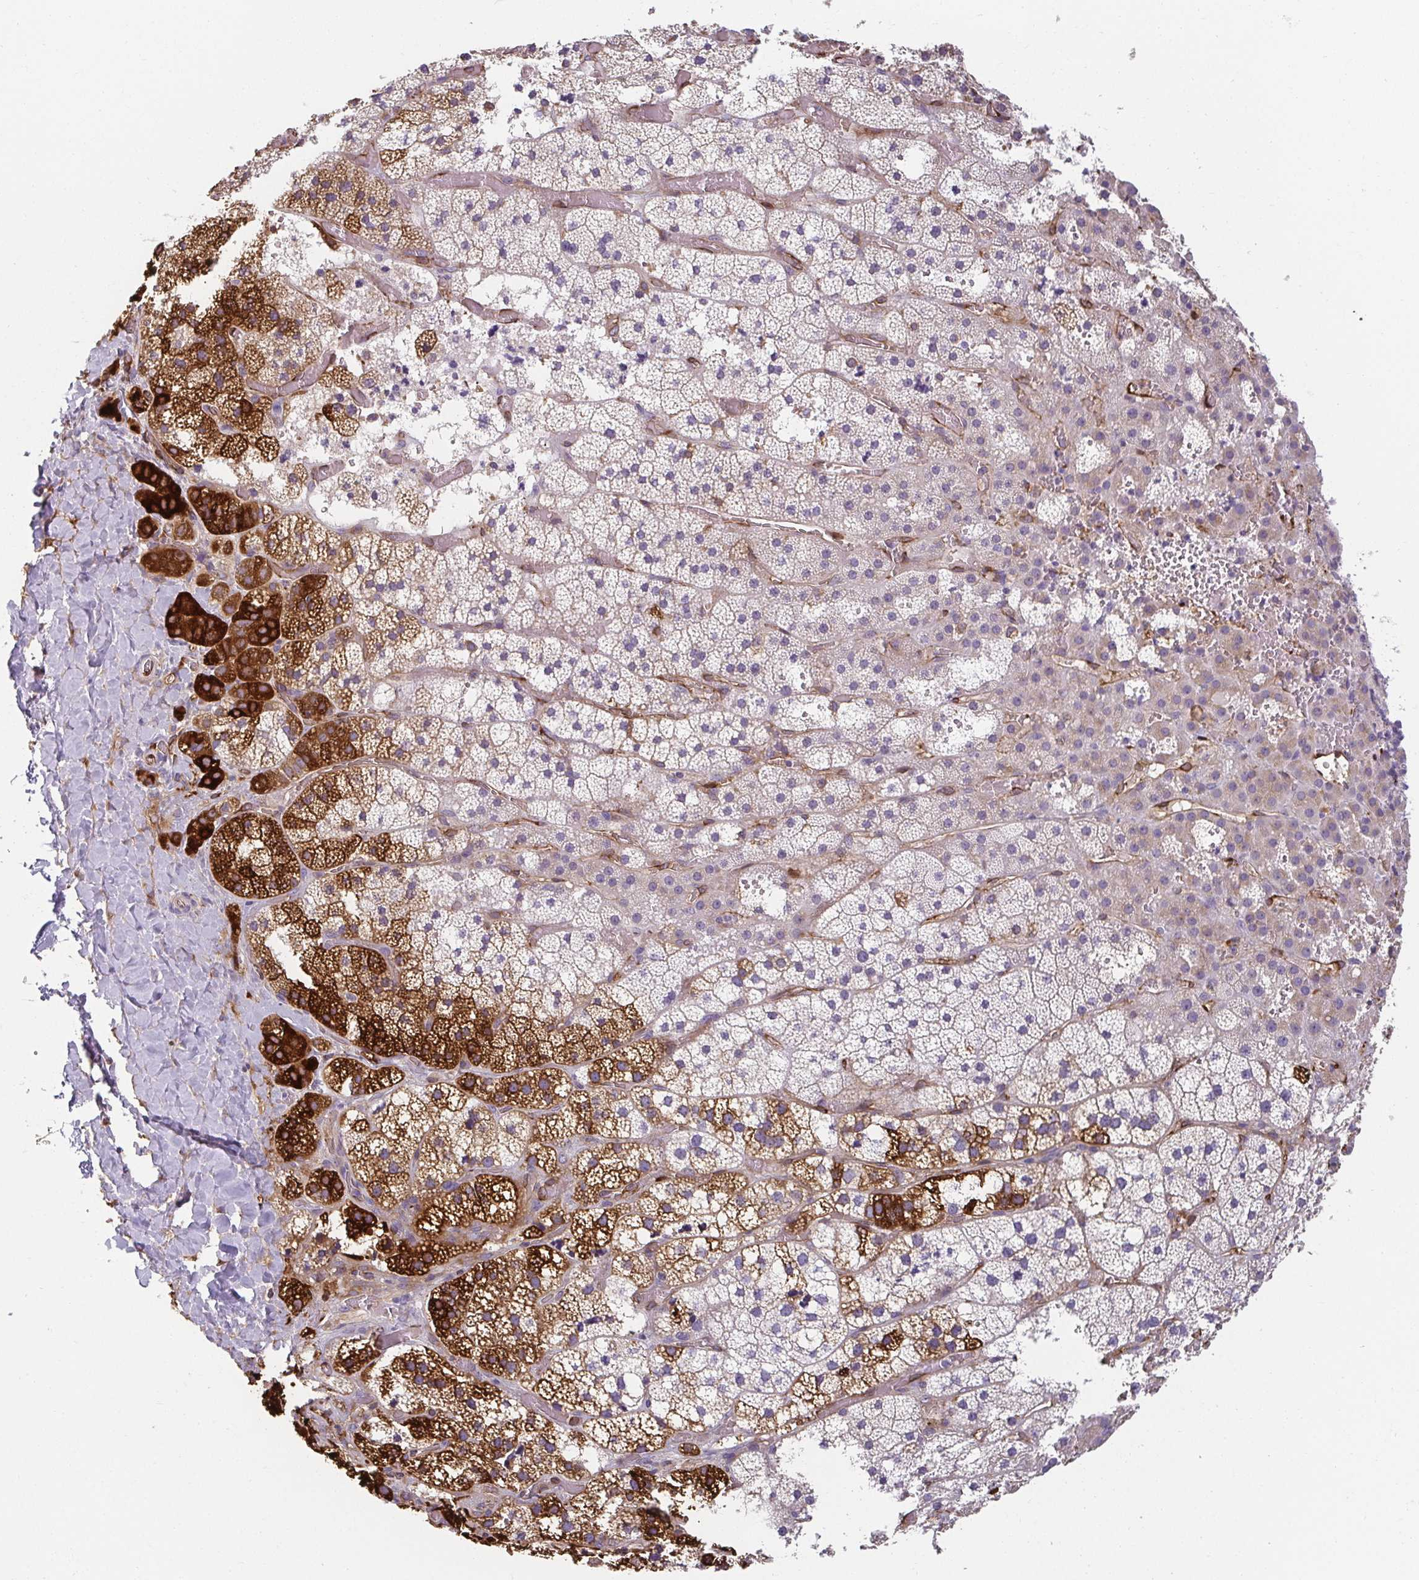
{"staining": {"intensity": "strong", "quantity": "<25%", "location": "cytoplasmic/membranous"}, "tissue": "adrenal gland", "cell_type": "Glandular cells", "image_type": "normal", "snomed": [{"axis": "morphology", "description": "Normal tissue, NOS"}, {"axis": "topography", "description": "Adrenal gland"}], "caption": "Immunohistochemistry (IHC) (DAB) staining of benign human adrenal gland demonstrates strong cytoplasmic/membranous protein positivity in approximately <25% of glandular cells.", "gene": "PDE2A", "patient": {"sex": "male", "age": 53}}